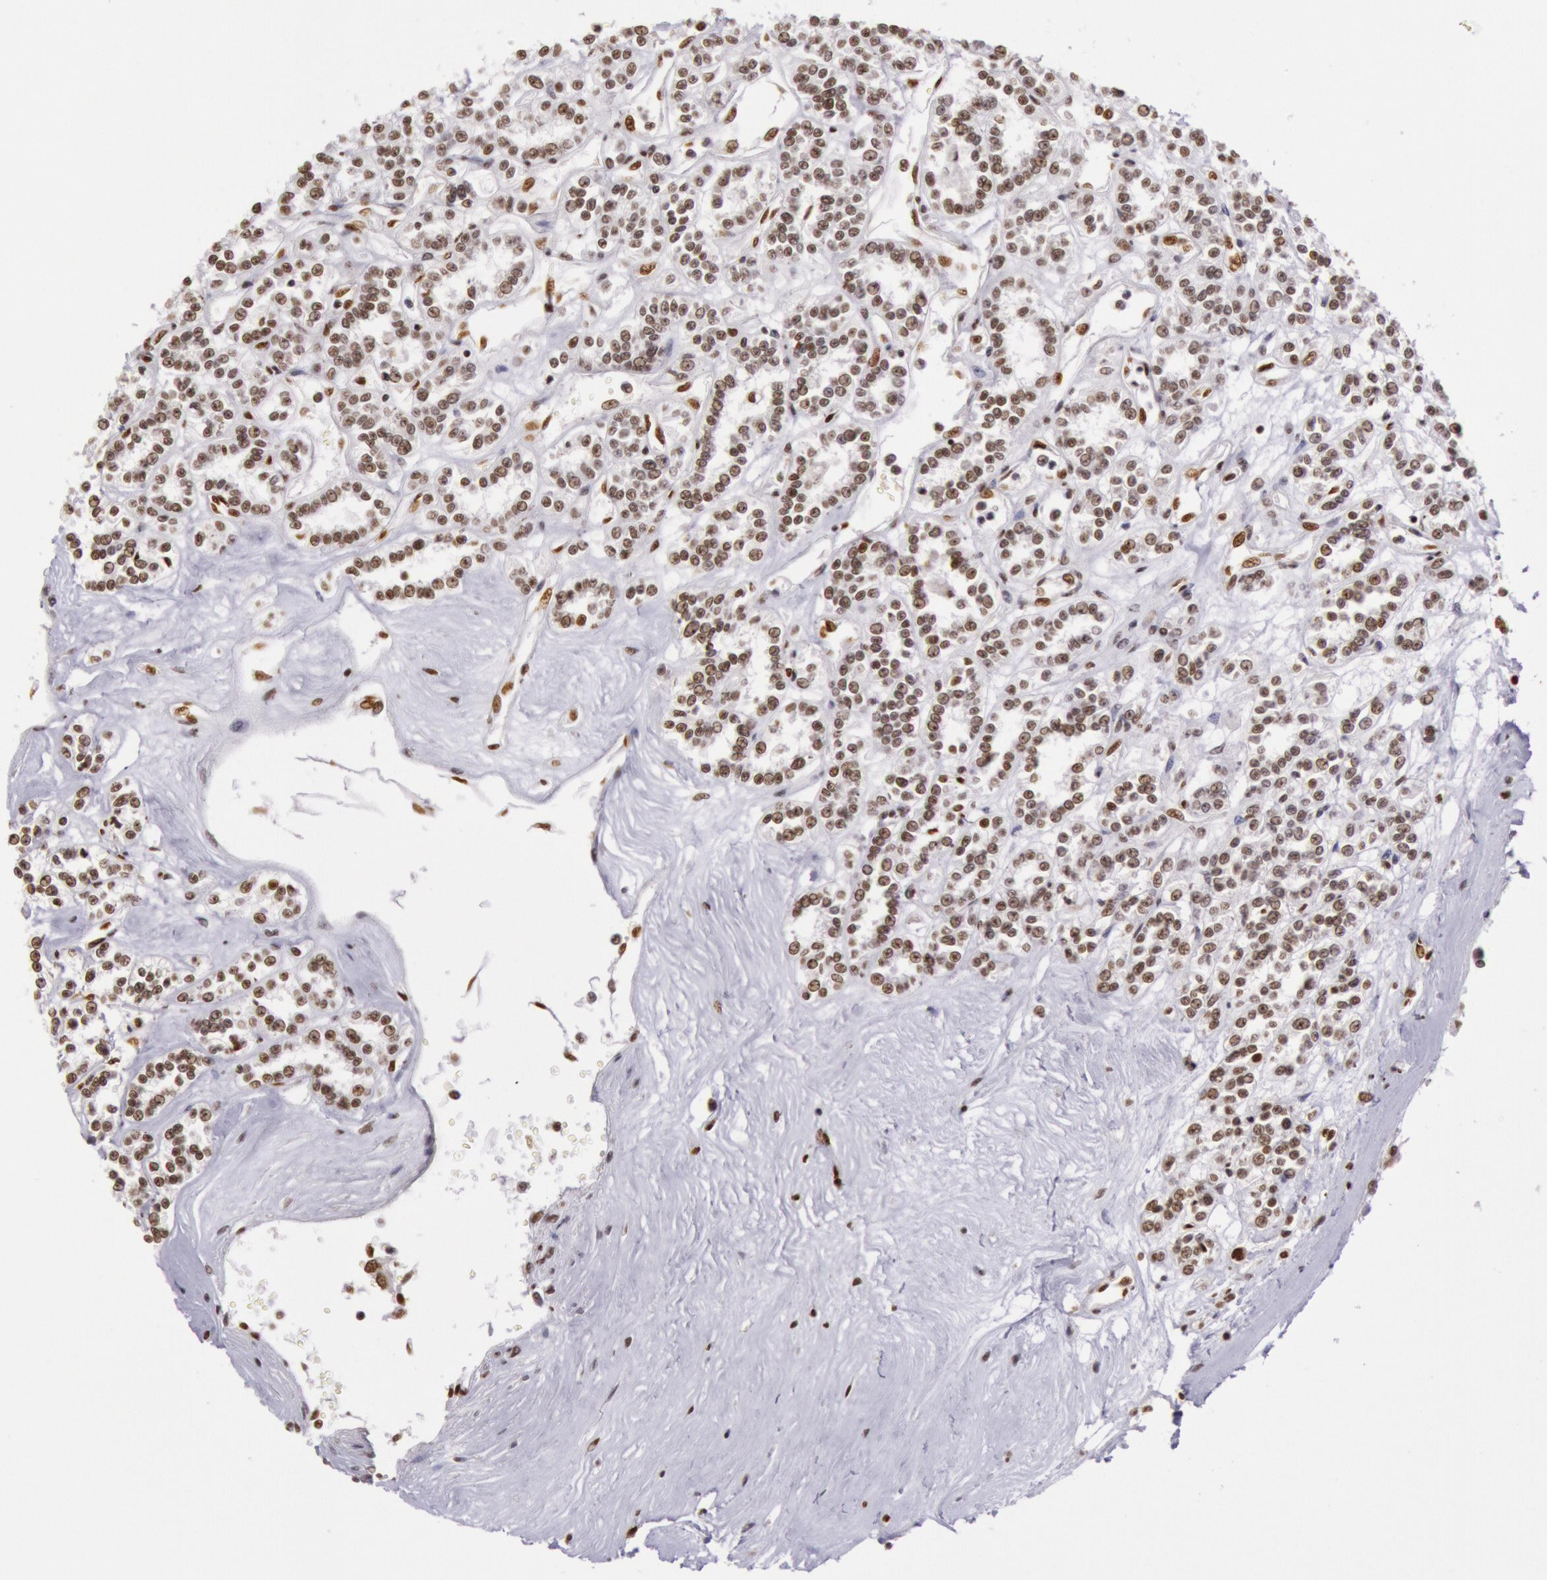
{"staining": {"intensity": "moderate", "quantity": "25%-75%", "location": "nuclear"}, "tissue": "renal cancer", "cell_type": "Tumor cells", "image_type": "cancer", "snomed": [{"axis": "morphology", "description": "Adenocarcinoma, NOS"}, {"axis": "topography", "description": "Kidney"}], "caption": "The histopathology image demonstrates staining of renal adenocarcinoma, revealing moderate nuclear protein positivity (brown color) within tumor cells. Using DAB (brown) and hematoxylin (blue) stains, captured at high magnification using brightfield microscopy.", "gene": "HNRNPH2", "patient": {"sex": "female", "age": 76}}